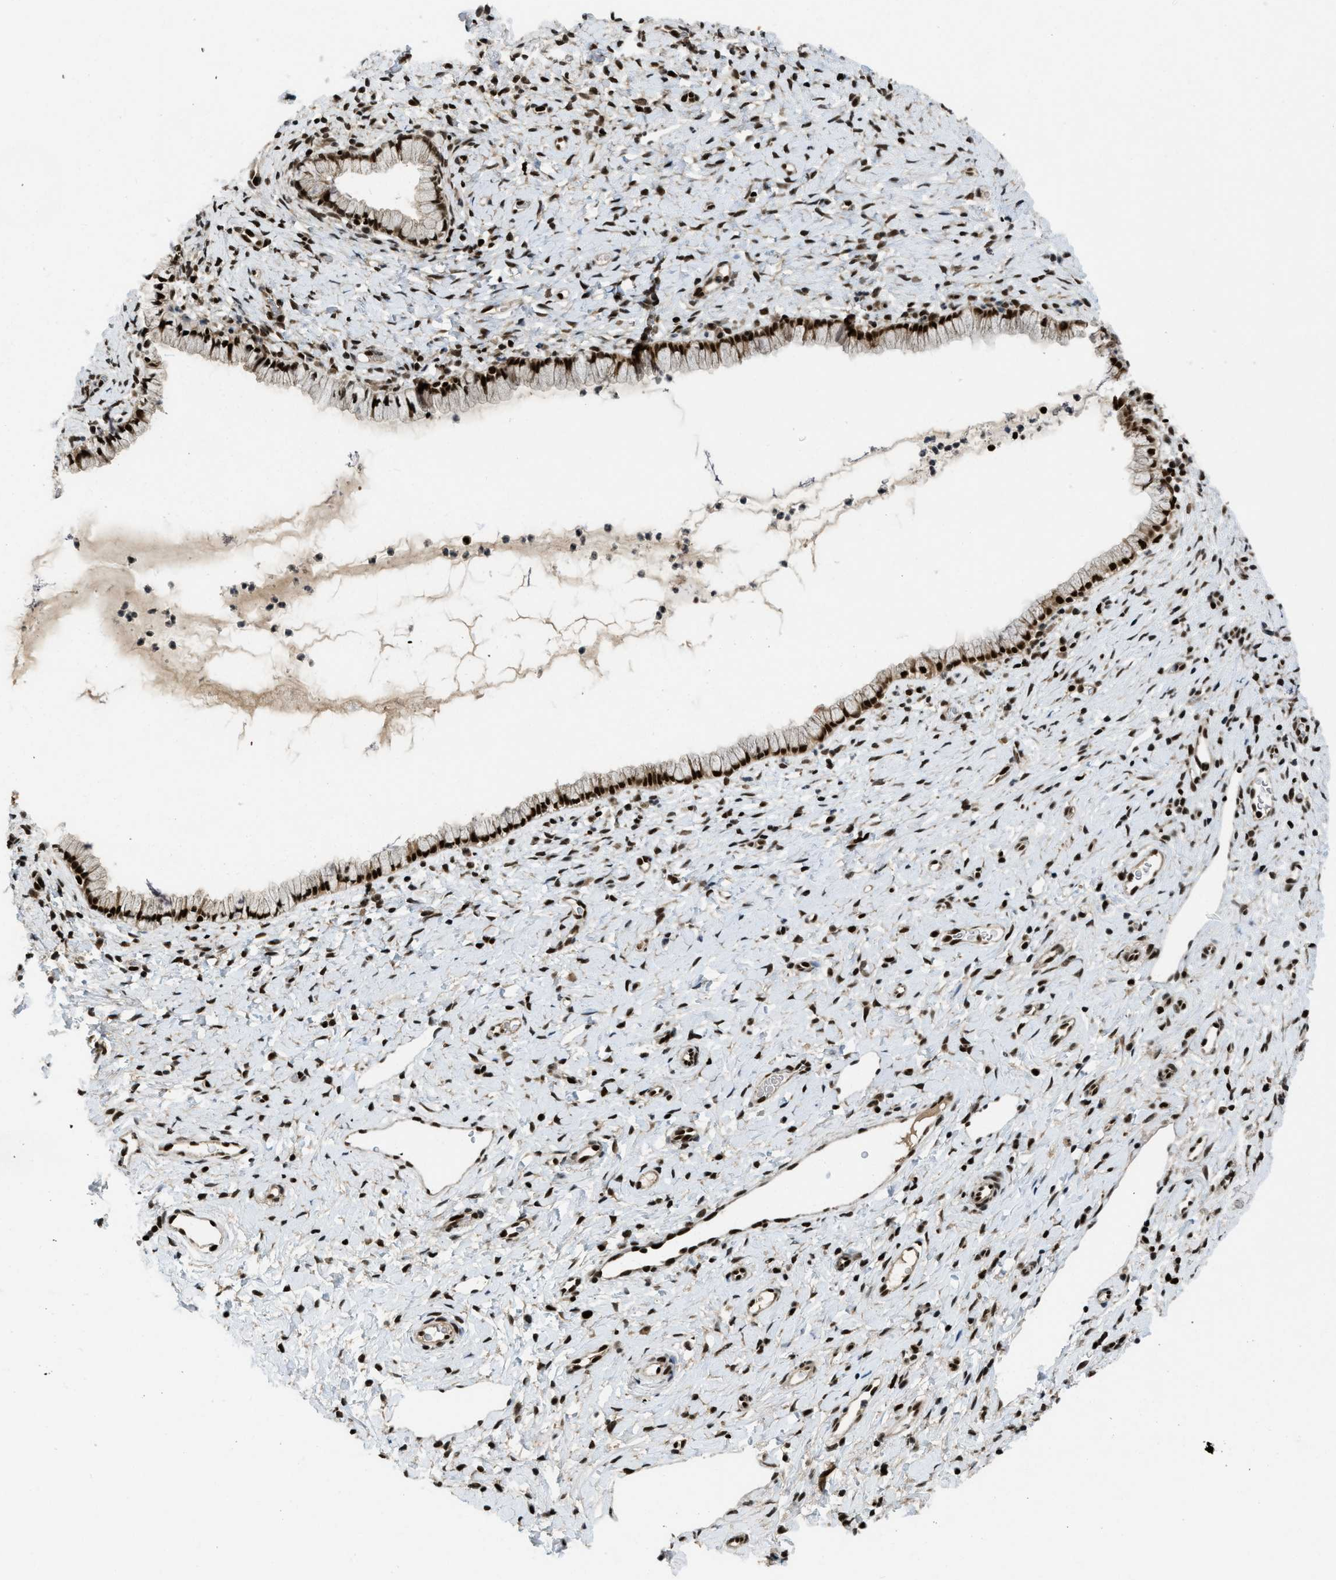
{"staining": {"intensity": "strong", "quantity": ">75%", "location": "nuclear"}, "tissue": "cervix", "cell_type": "Glandular cells", "image_type": "normal", "snomed": [{"axis": "morphology", "description": "Normal tissue, NOS"}, {"axis": "topography", "description": "Cervix"}], "caption": "Normal cervix displays strong nuclear staining in approximately >75% of glandular cells The protein is shown in brown color, while the nuclei are stained blue..", "gene": "RFX5", "patient": {"sex": "female", "age": 72}}